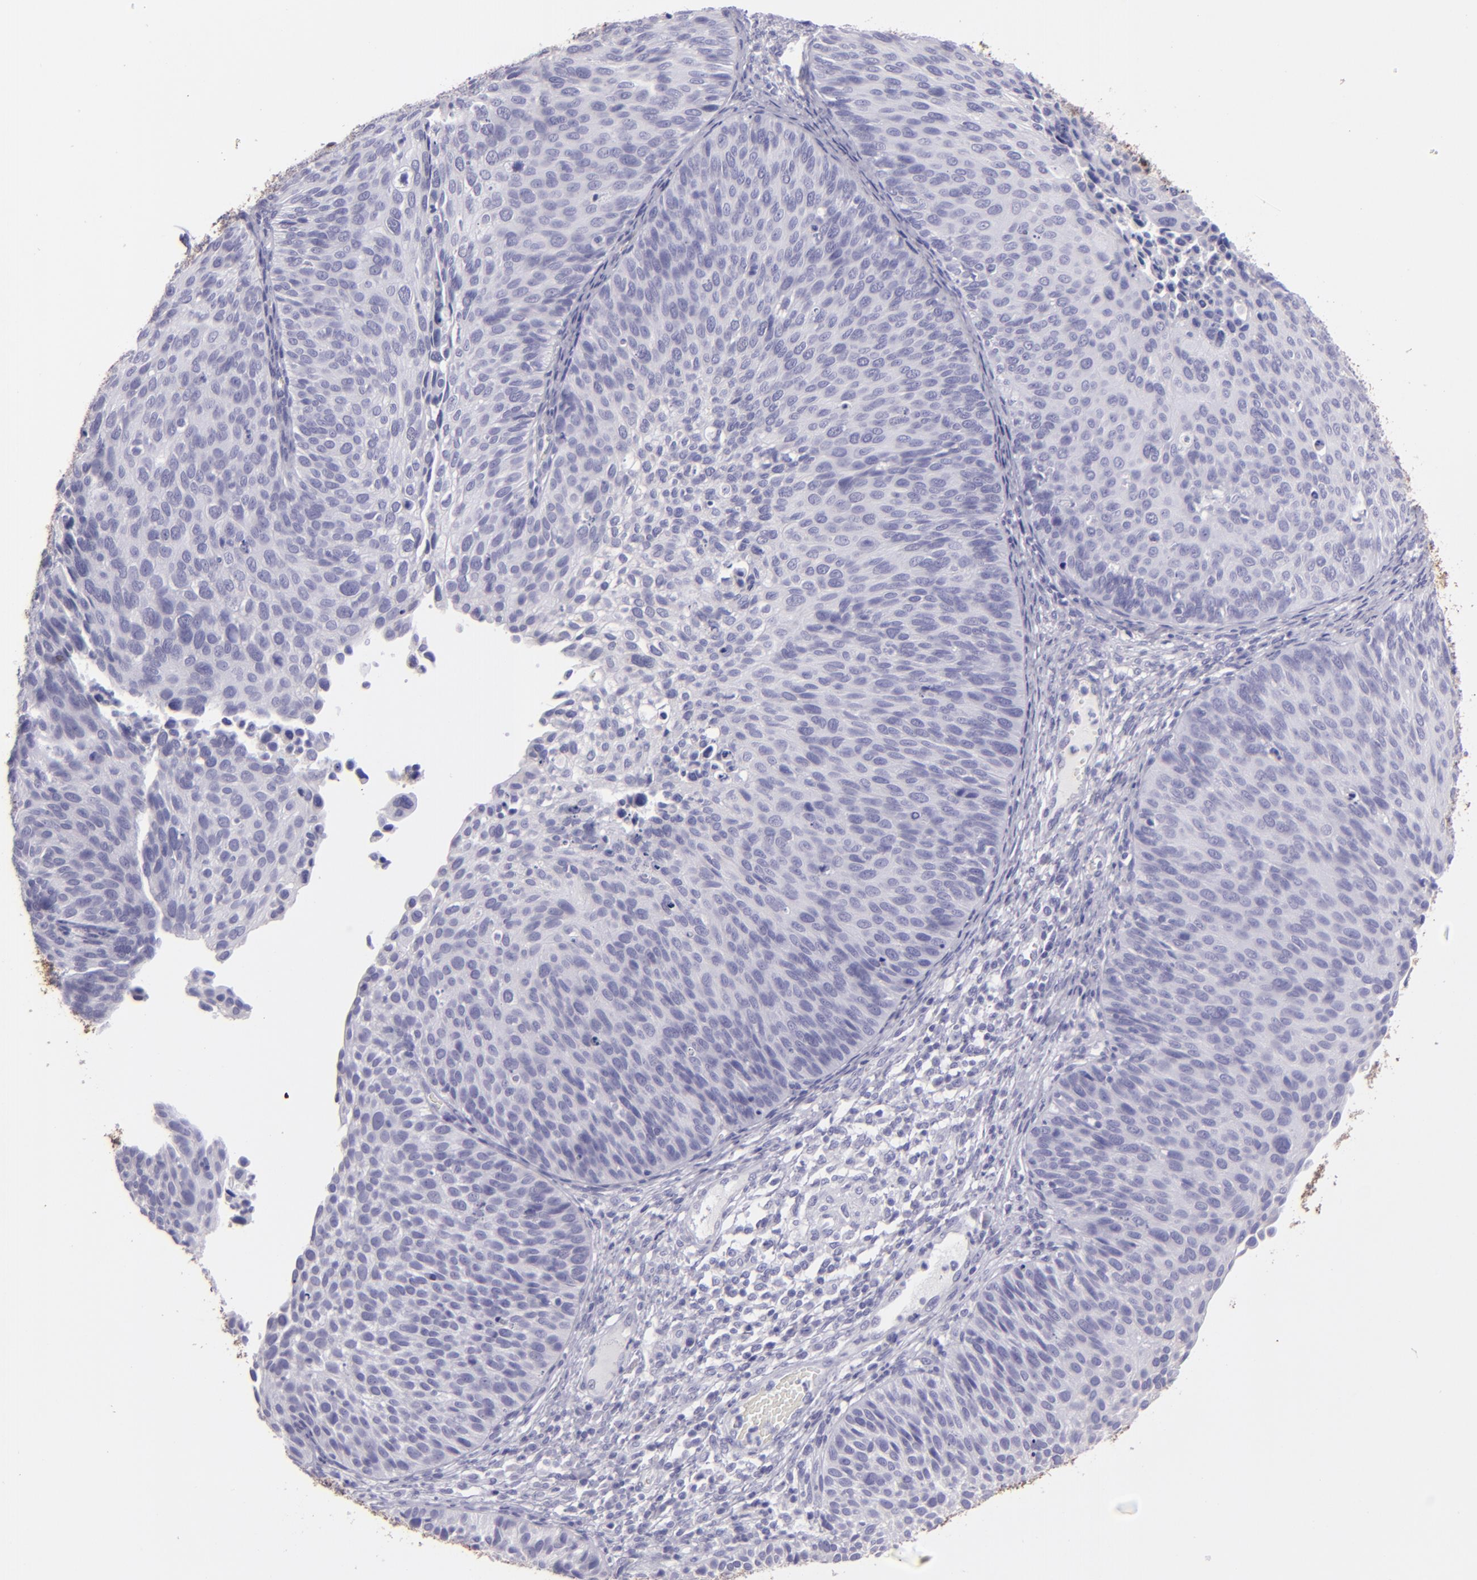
{"staining": {"intensity": "negative", "quantity": "none", "location": "none"}, "tissue": "cervical cancer", "cell_type": "Tumor cells", "image_type": "cancer", "snomed": [{"axis": "morphology", "description": "Squamous cell carcinoma, NOS"}, {"axis": "topography", "description": "Cervix"}], "caption": "Immunohistochemistry (IHC) histopathology image of neoplastic tissue: human cervical cancer (squamous cell carcinoma) stained with DAB exhibits no significant protein positivity in tumor cells.", "gene": "MUC5AC", "patient": {"sex": "female", "age": 36}}